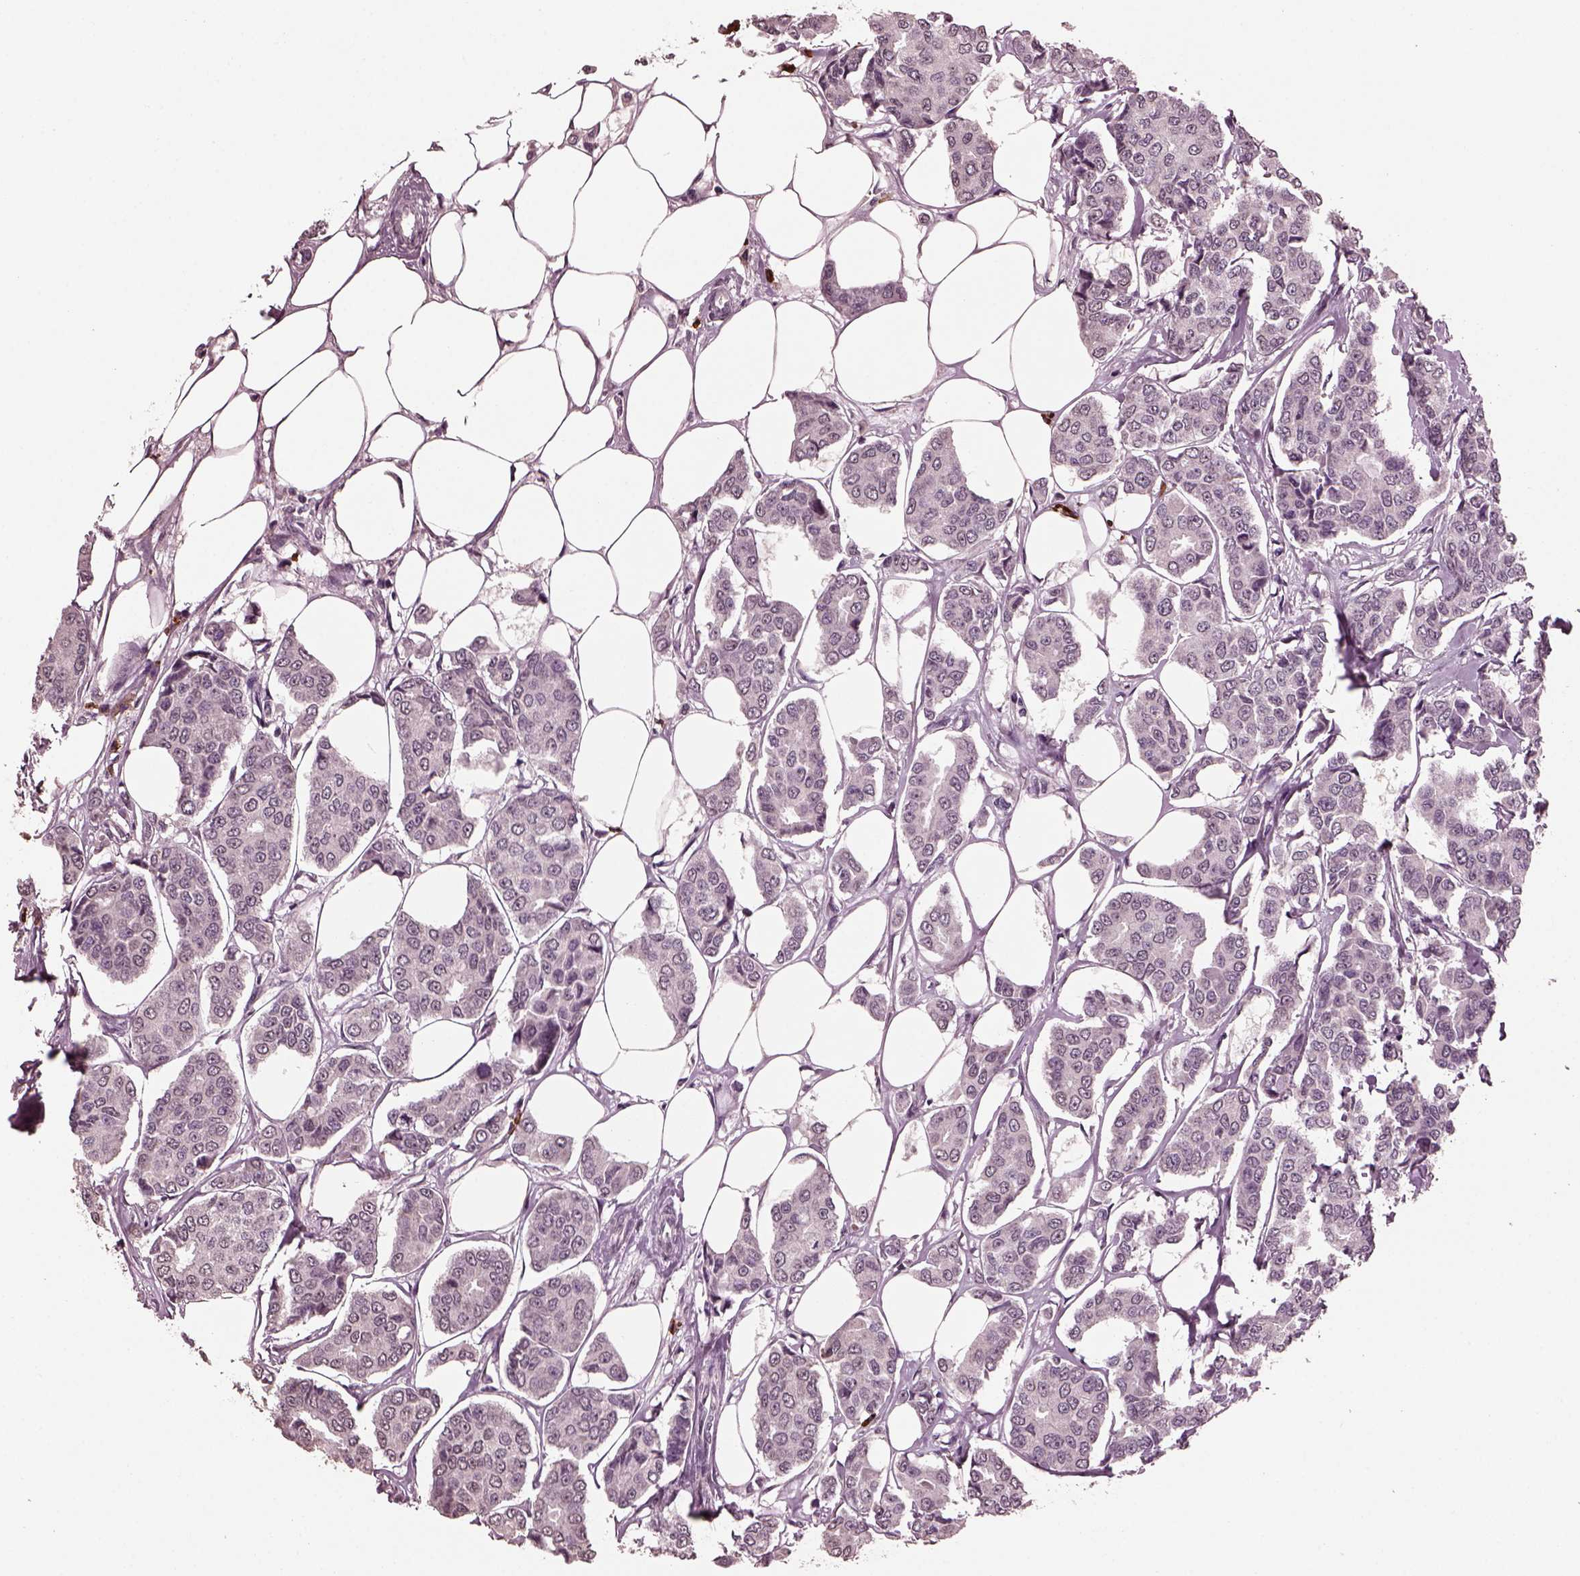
{"staining": {"intensity": "negative", "quantity": "none", "location": "none"}, "tissue": "breast cancer", "cell_type": "Tumor cells", "image_type": "cancer", "snomed": [{"axis": "morphology", "description": "Duct carcinoma"}, {"axis": "topography", "description": "Breast"}], "caption": "This is an immunohistochemistry (IHC) histopathology image of human breast cancer. There is no staining in tumor cells.", "gene": "IL18RAP", "patient": {"sex": "female", "age": 94}}